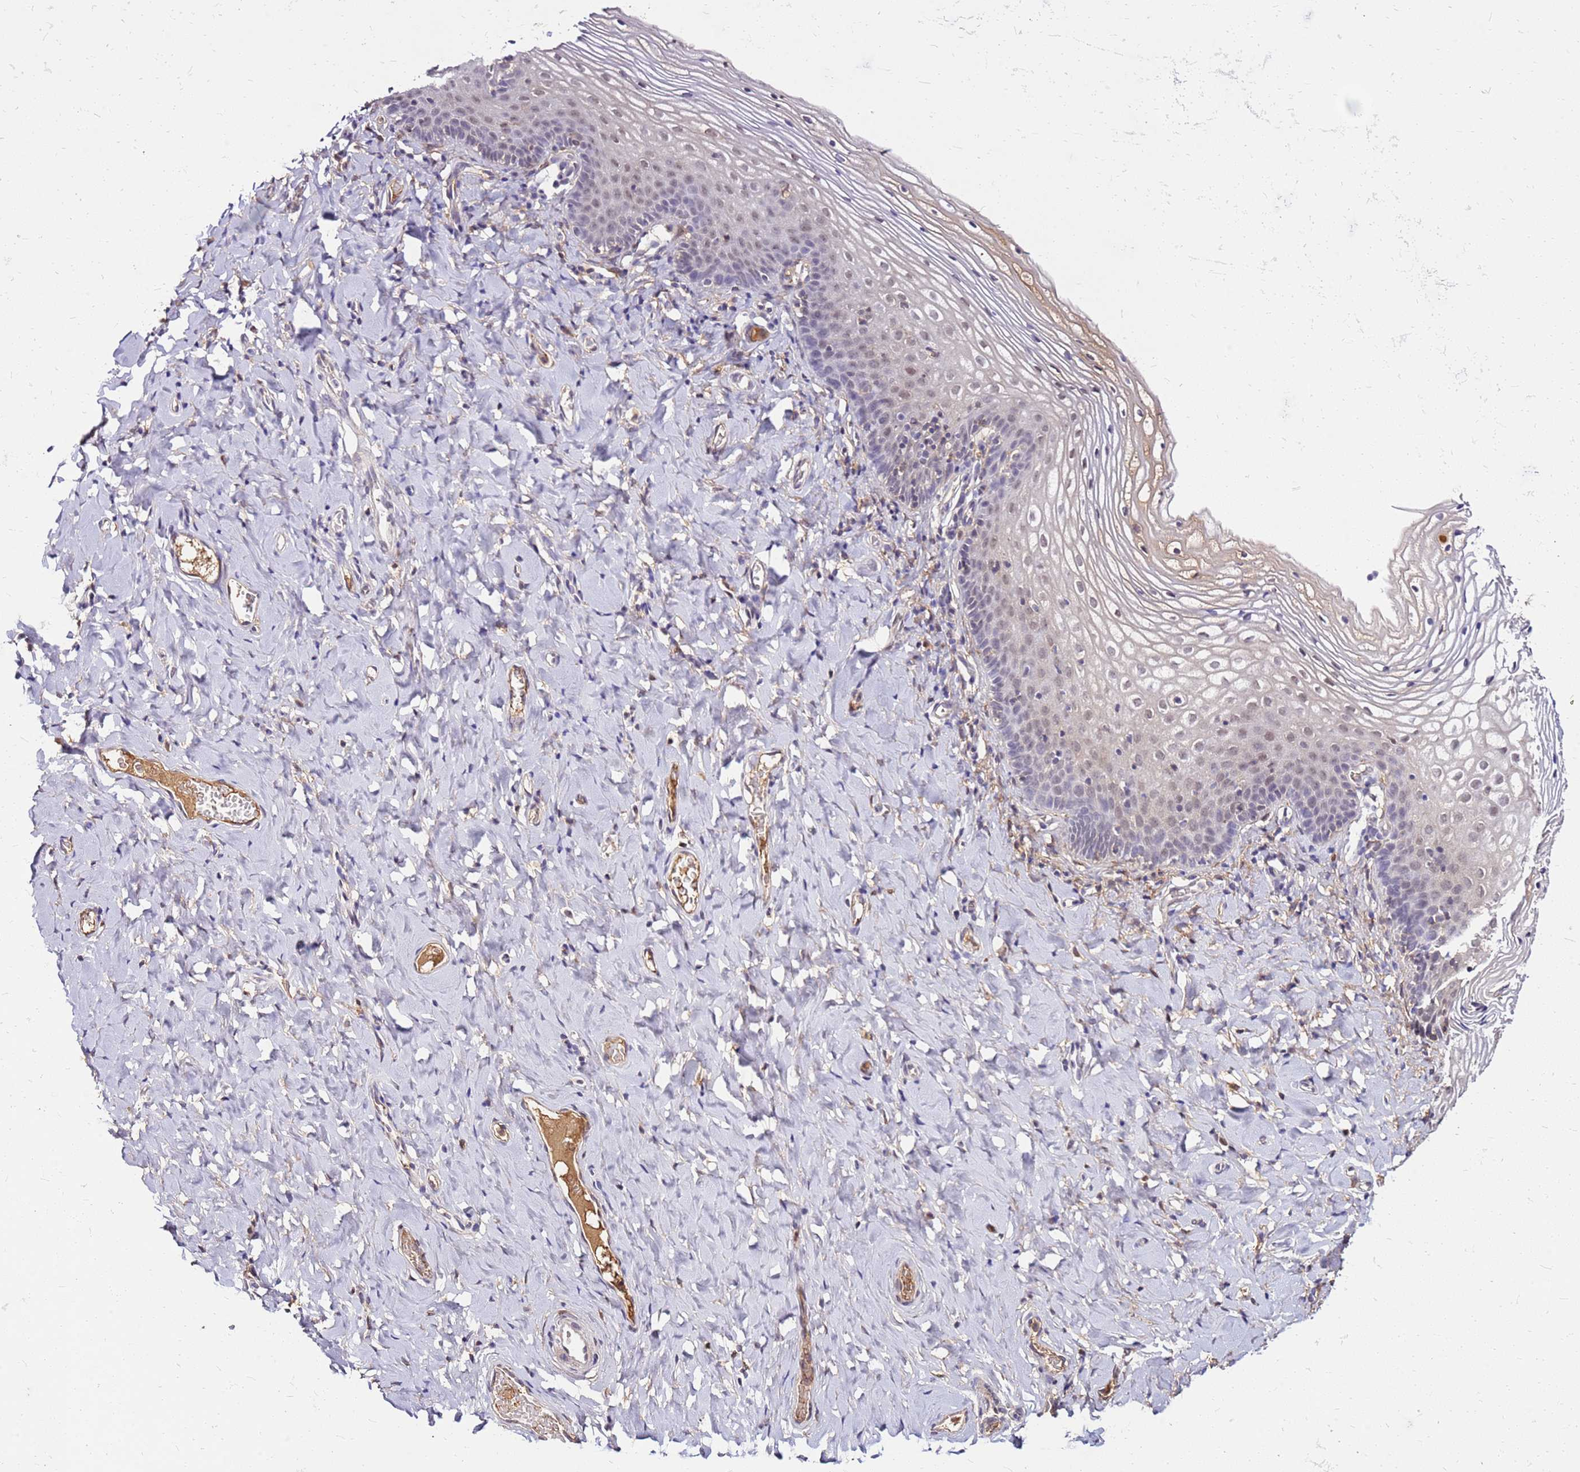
{"staining": {"intensity": "weak", "quantity": "<25%", "location": "cytoplasmic/membranous,nuclear"}, "tissue": "vagina", "cell_type": "Squamous epithelial cells", "image_type": "normal", "snomed": [{"axis": "morphology", "description": "Normal tissue, NOS"}, {"axis": "topography", "description": "Vagina"}], "caption": "Immunohistochemistry (IHC) micrograph of normal vagina stained for a protein (brown), which exhibits no expression in squamous epithelial cells.", "gene": "ALDH1A3", "patient": {"sex": "female", "age": 60}}